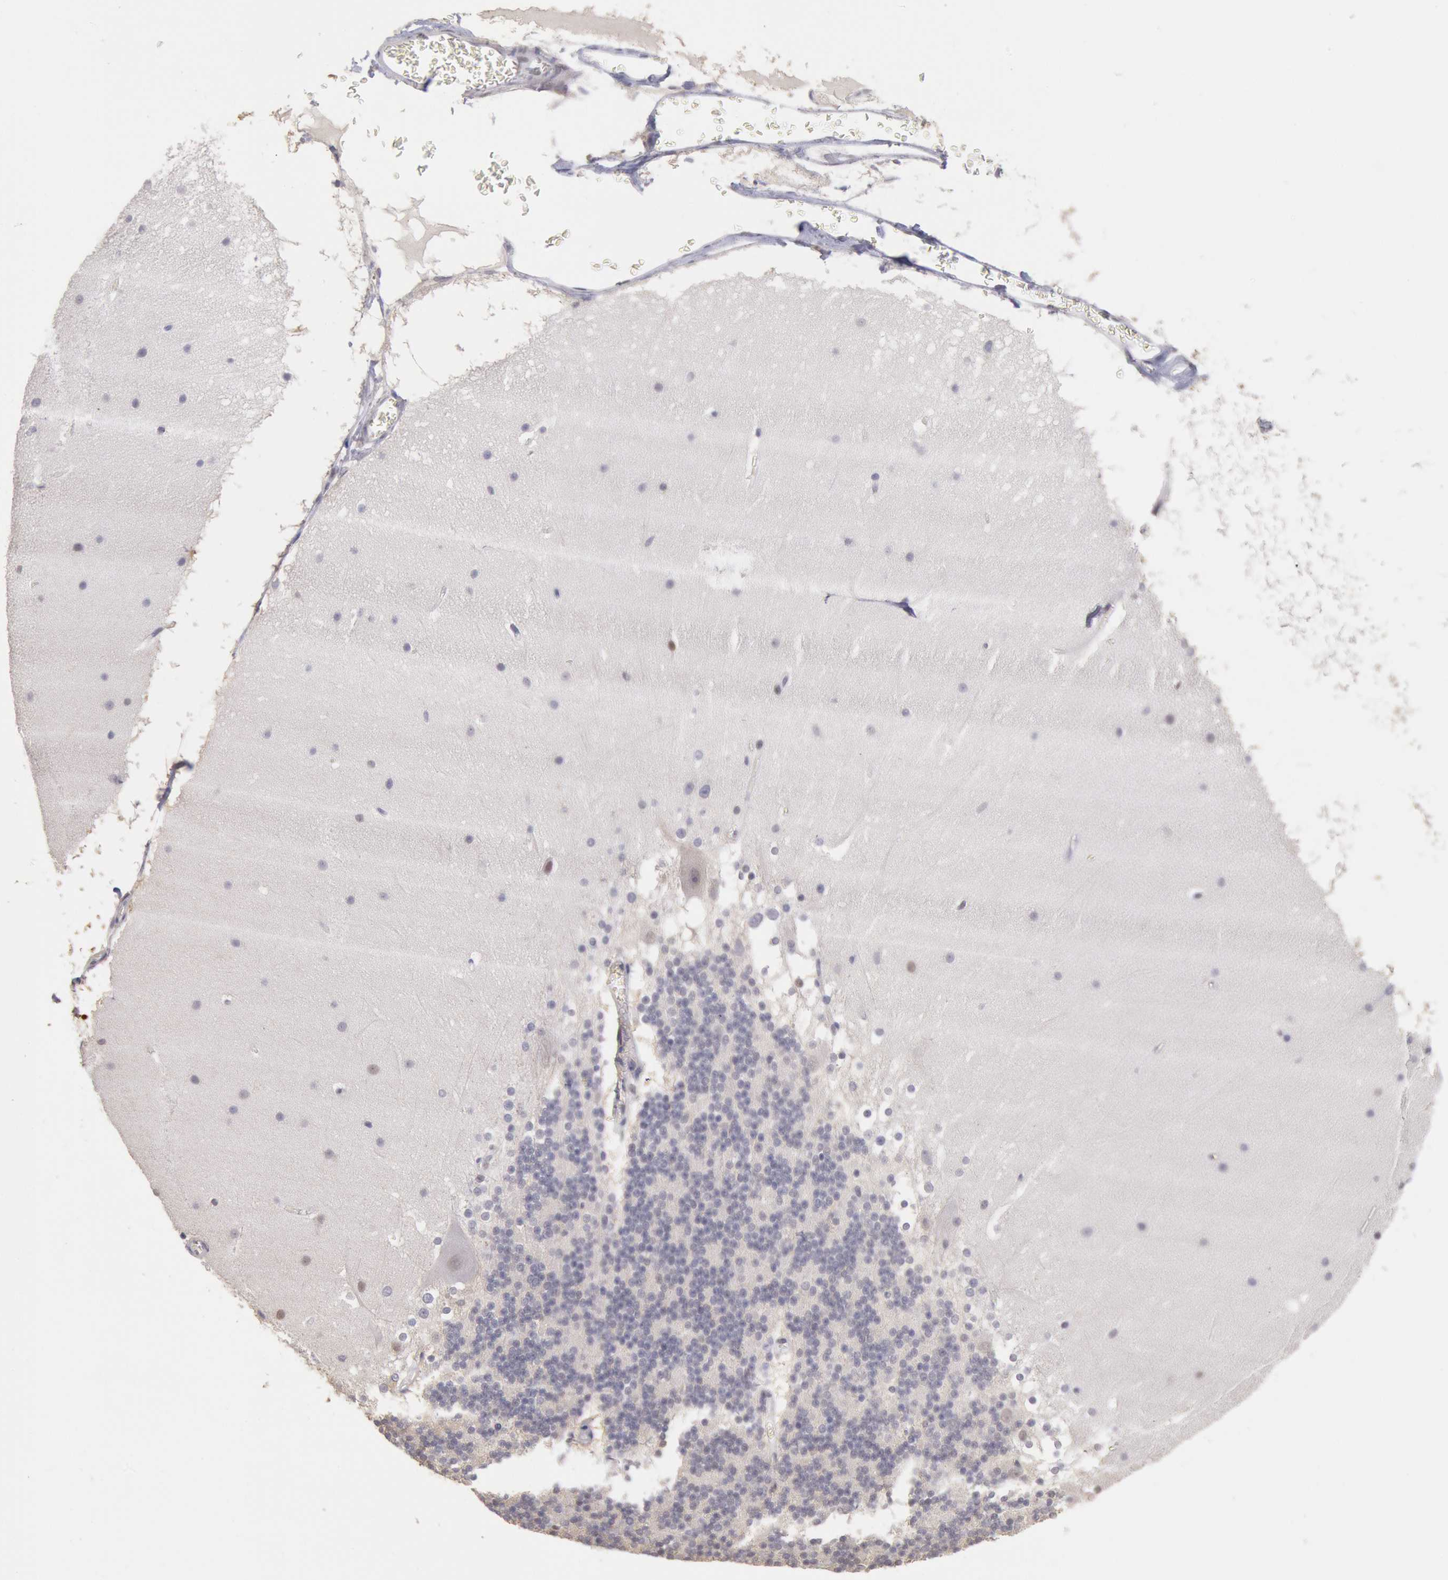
{"staining": {"intensity": "negative", "quantity": "none", "location": "none"}, "tissue": "cerebellum", "cell_type": "Cells in granular layer", "image_type": "normal", "snomed": [{"axis": "morphology", "description": "Normal tissue, NOS"}, {"axis": "topography", "description": "Cerebellum"}], "caption": "High power microscopy photomicrograph of an immunohistochemistry image of normal cerebellum, revealing no significant positivity in cells in granular layer.", "gene": "MYH6", "patient": {"sex": "female", "age": 19}}